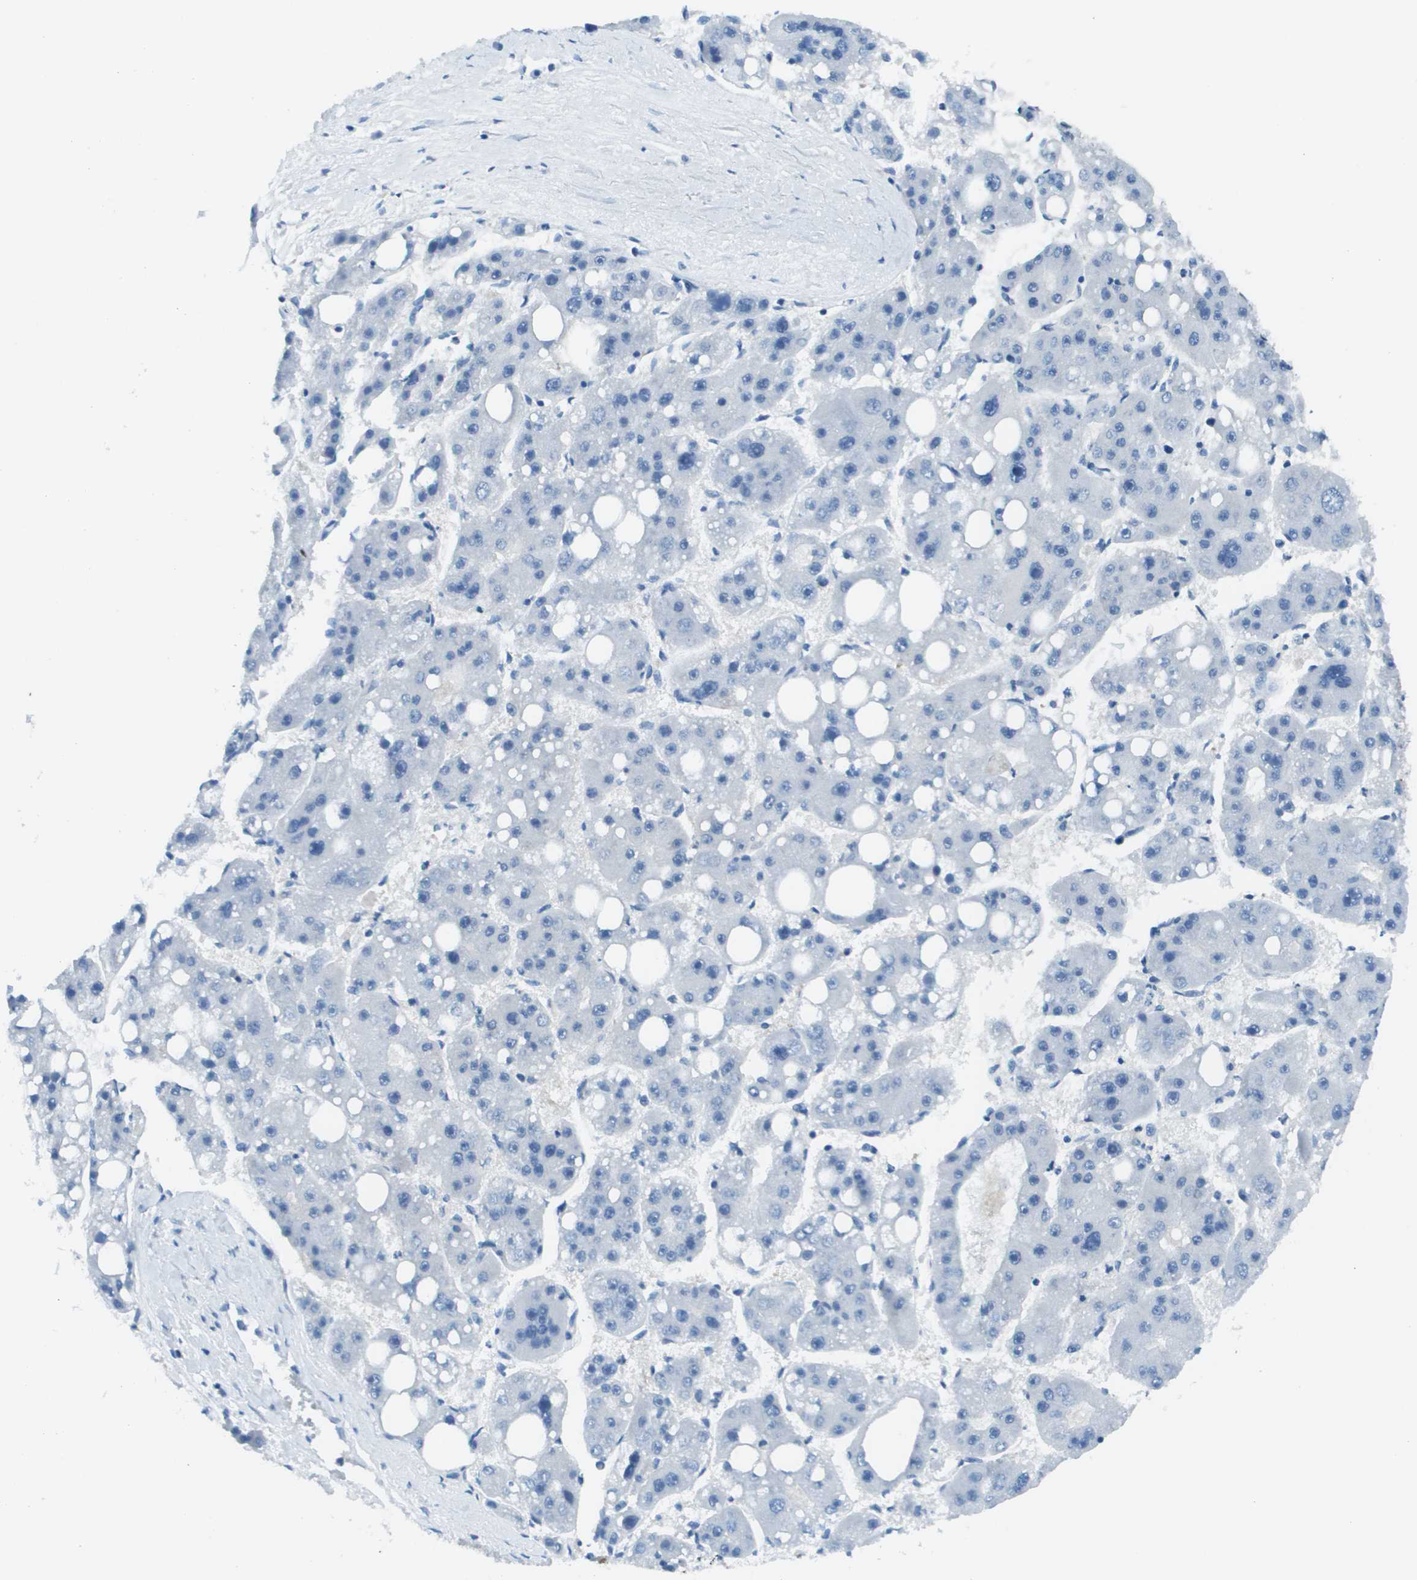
{"staining": {"intensity": "negative", "quantity": "none", "location": "none"}, "tissue": "liver cancer", "cell_type": "Tumor cells", "image_type": "cancer", "snomed": [{"axis": "morphology", "description": "Carcinoma, Hepatocellular, NOS"}, {"axis": "topography", "description": "Liver"}], "caption": "DAB immunohistochemical staining of human hepatocellular carcinoma (liver) shows no significant positivity in tumor cells.", "gene": "STIP1", "patient": {"sex": "female", "age": 61}}